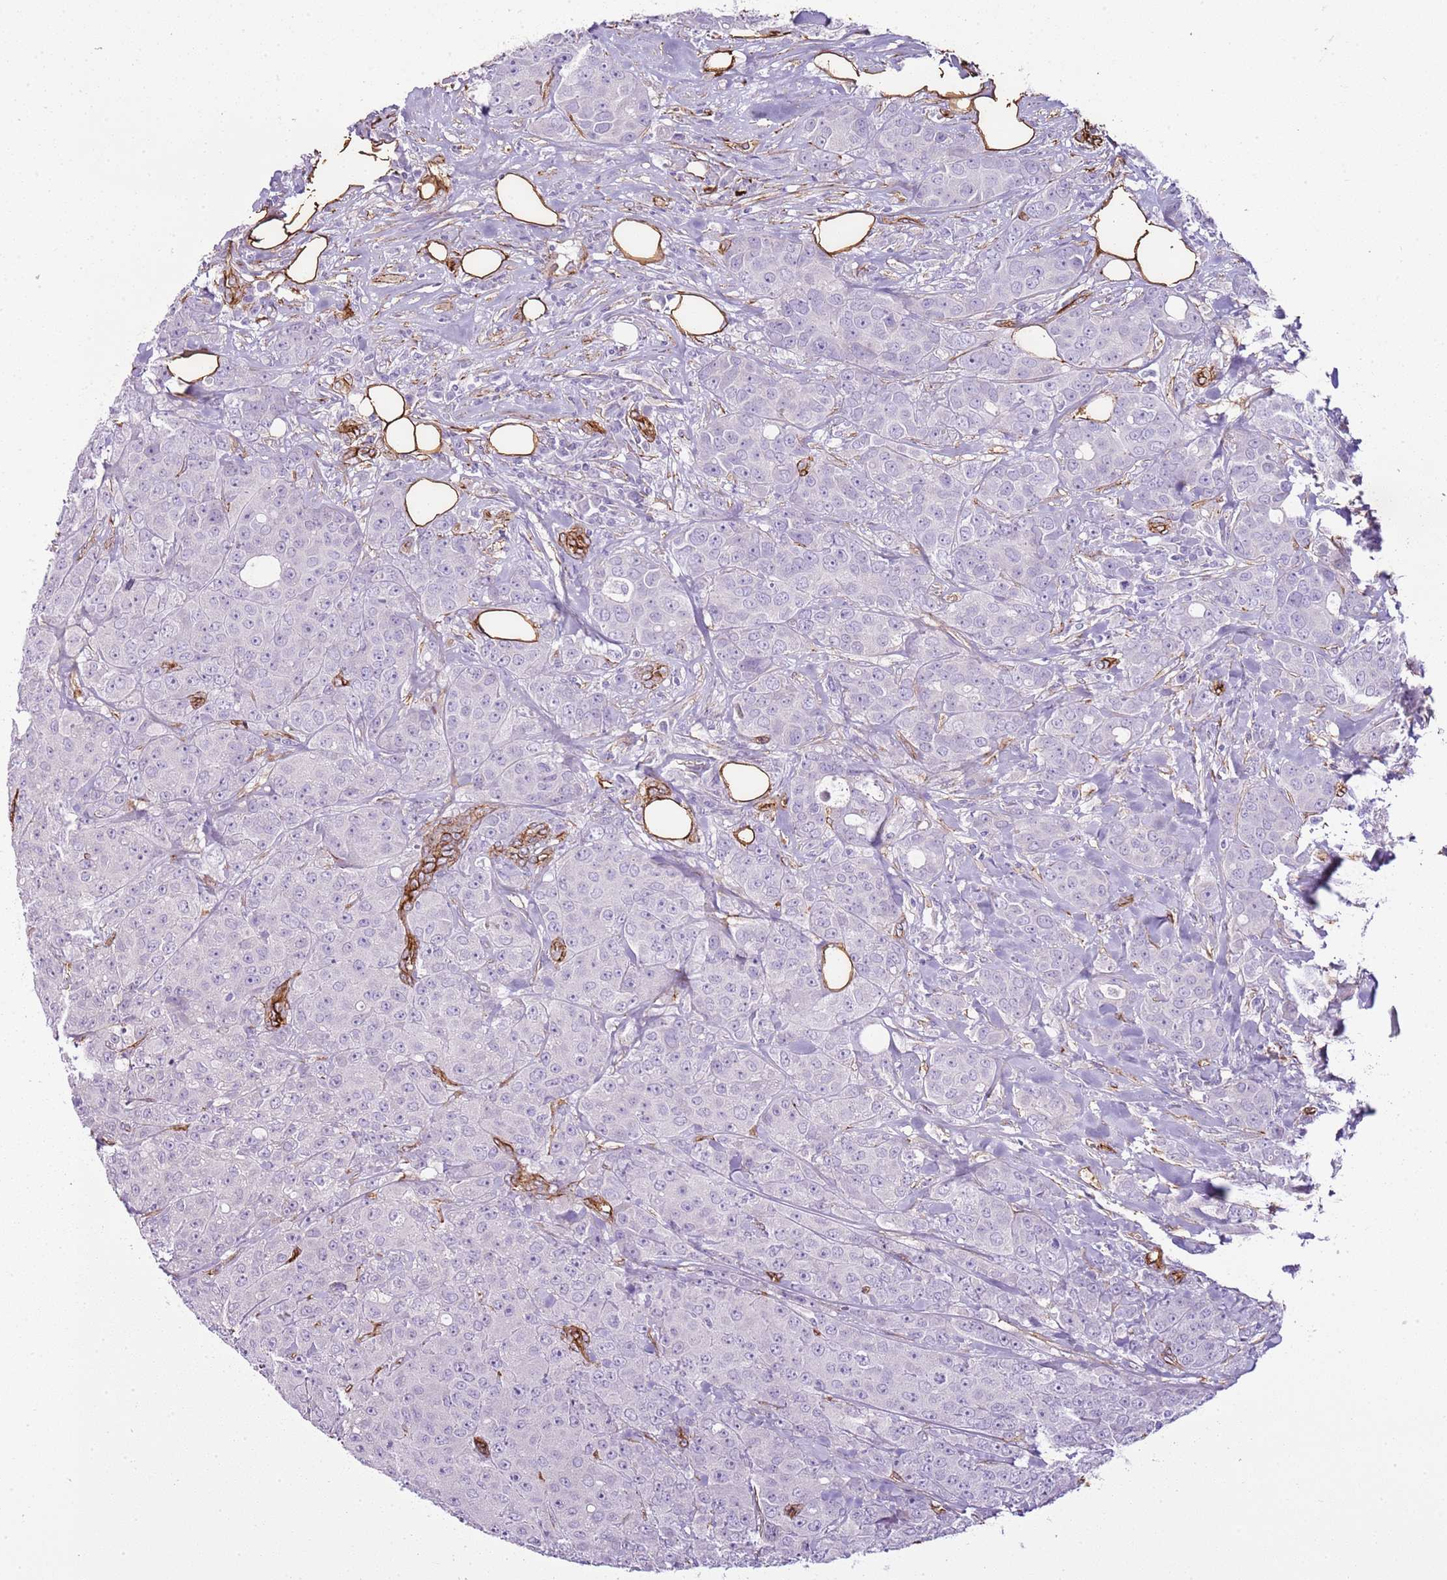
{"staining": {"intensity": "negative", "quantity": "none", "location": "none"}, "tissue": "breast cancer", "cell_type": "Tumor cells", "image_type": "cancer", "snomed": [{"axis": "morphology", "description": "Duct carcinoma"}, {"axis": "topography", "description": "Breast"}], "caption": "Immunohistochemistry (IHC) photomicrograph of neoplastic tissue: breast infiltrating ductal carcinoma stained with DAB displays no significant protein expression in tumor cells. Brightfield microscopy of immunohistochemistry stained with DAB (3,3'-diaminobenzidine) (brown) and hematoxylin (blue), captured at high magnification.", "gene": "CTDSPL", "patient": {"sex": "female", "age": 43}}